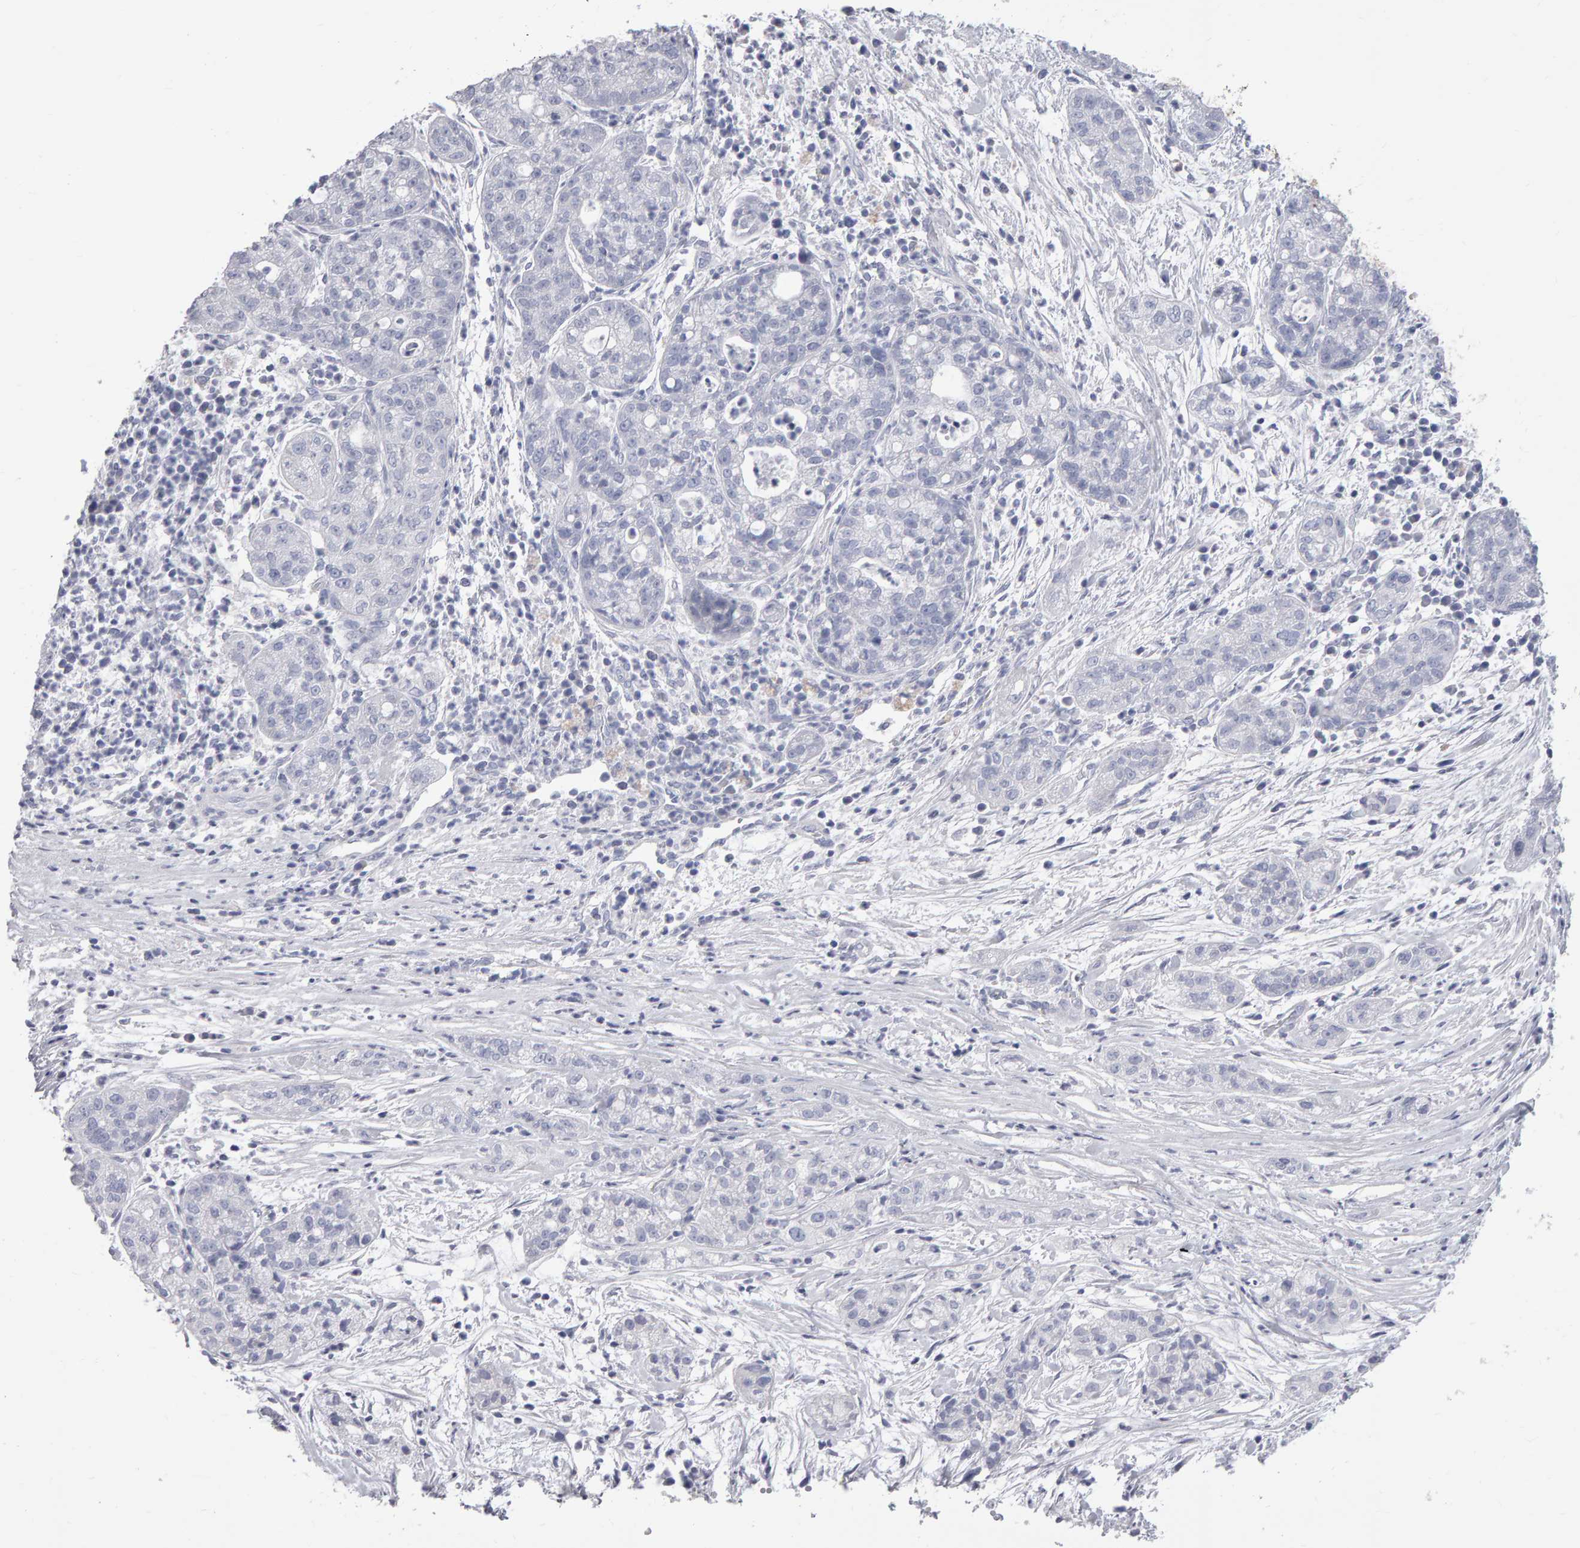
{"staining": {"intensity": "negative", "quantity": "none", "location": "none"}, "tissue": "pancreatic cancer", "cell_type": "Tumor cells", "image_type": "cancer", "snomed": [{"axis": "morphology", "description": "Adenocarcinoma, NOS"}, {"axis": "topography", "description": "Pancreas"}], "caption": "Adenocarcinoma (pancreatic) stained for a protein using immunohistochemistry (IHC) demonstrates no staining tumor cells.", "gene": "NCDN", "patient": {"sex": "female", "age": 78}}